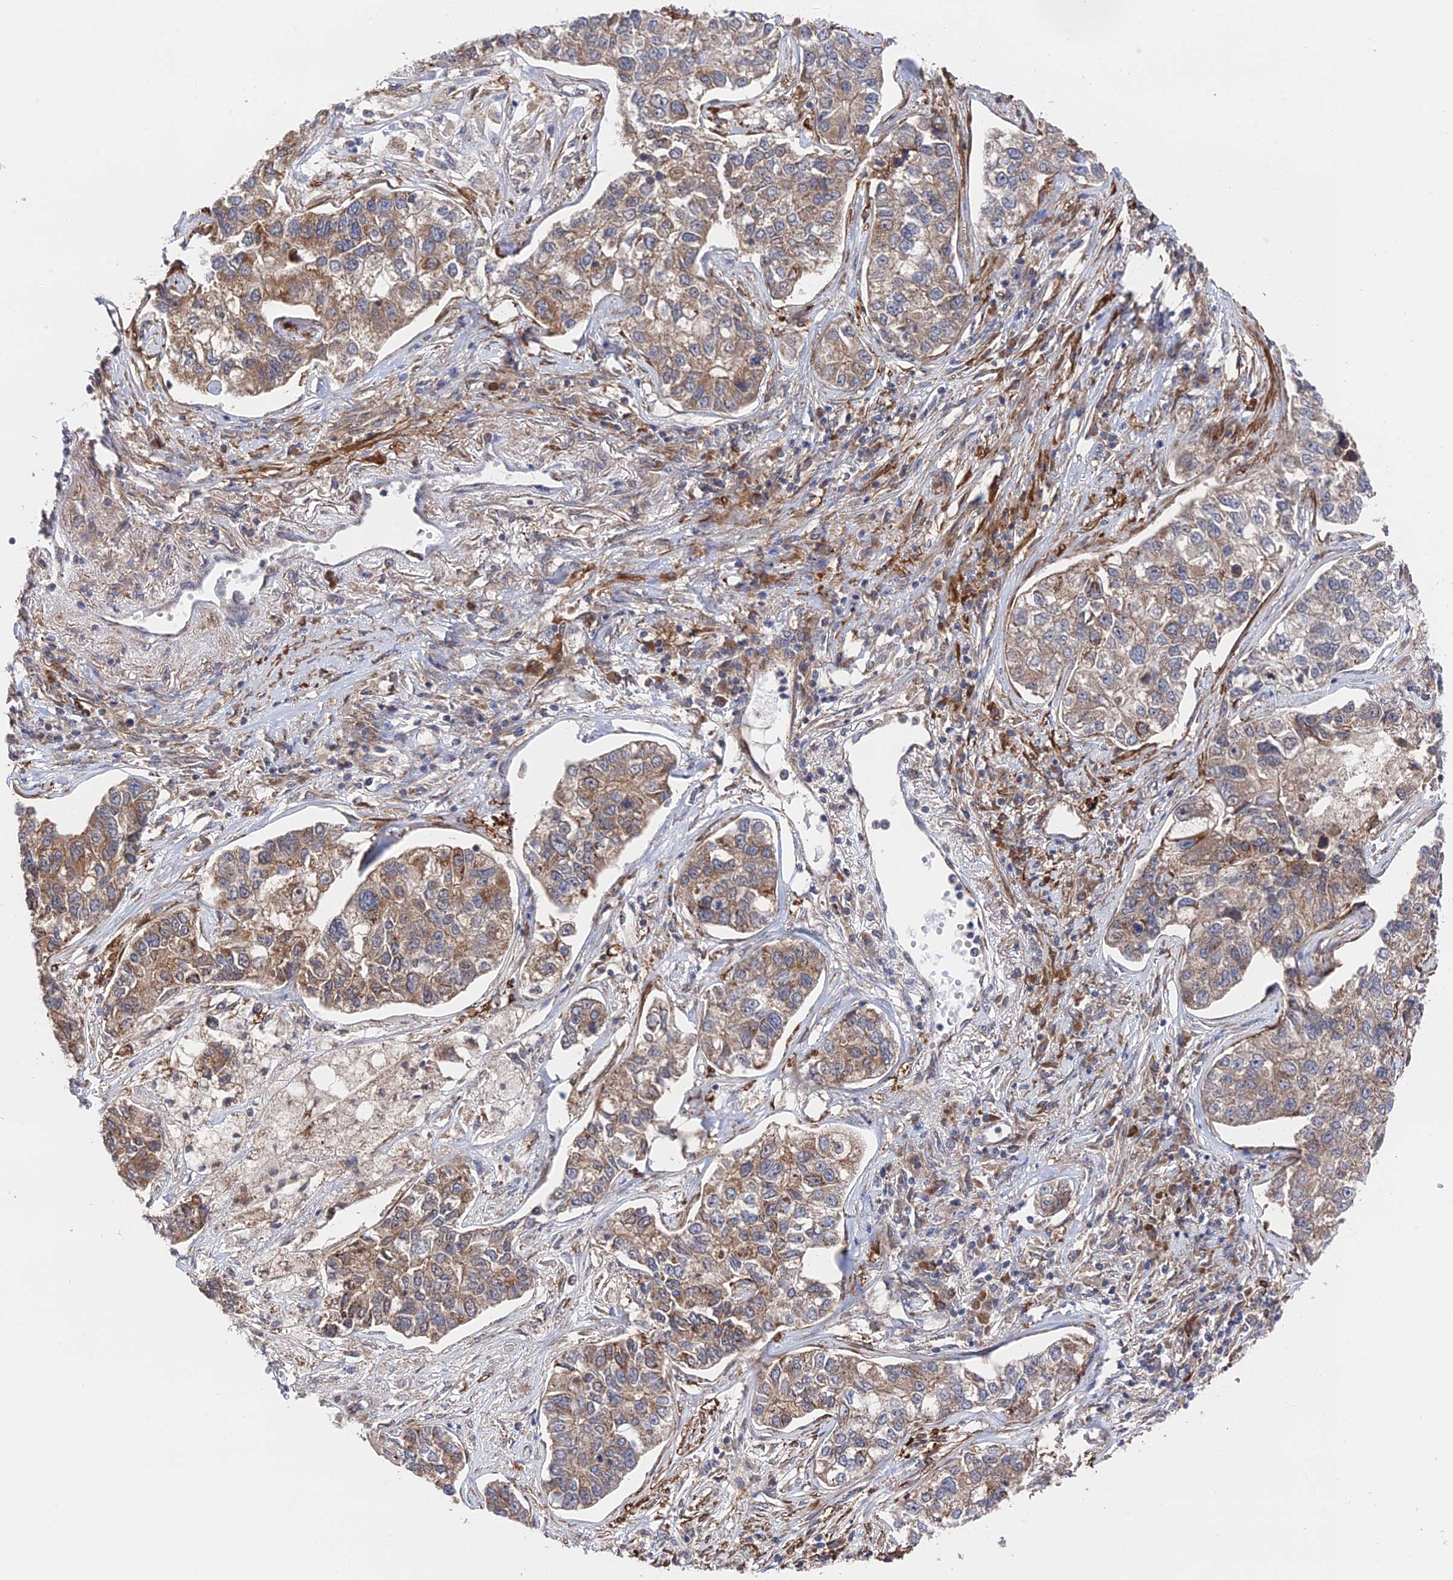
{"staining": {"intensity": "moderate", "quantity": ">75%", "location": "cytoplasmic/membranous"}, "tissue": "lung cancer", "cell_type": "Tumor cells", "image_type": "cancer", "snomed": [{"axis": "morphology", "description": "Adenocarcinoma, NOS"}, {"axis": "topography", "description": "Lung"}], "caption": "High-magnification brightfield microscopy of adenocarcinoma (lung) stained with DAB (3,3'-diaminobenzidine) (brown) and counterstained with hematoxylin (blue). tumor cells exhibit moderate cytoplasmic/membranous positivity is identified in about>75% of cells.", "gene": "ZNF320", "patient": {"sex": "male", "age": 49}}